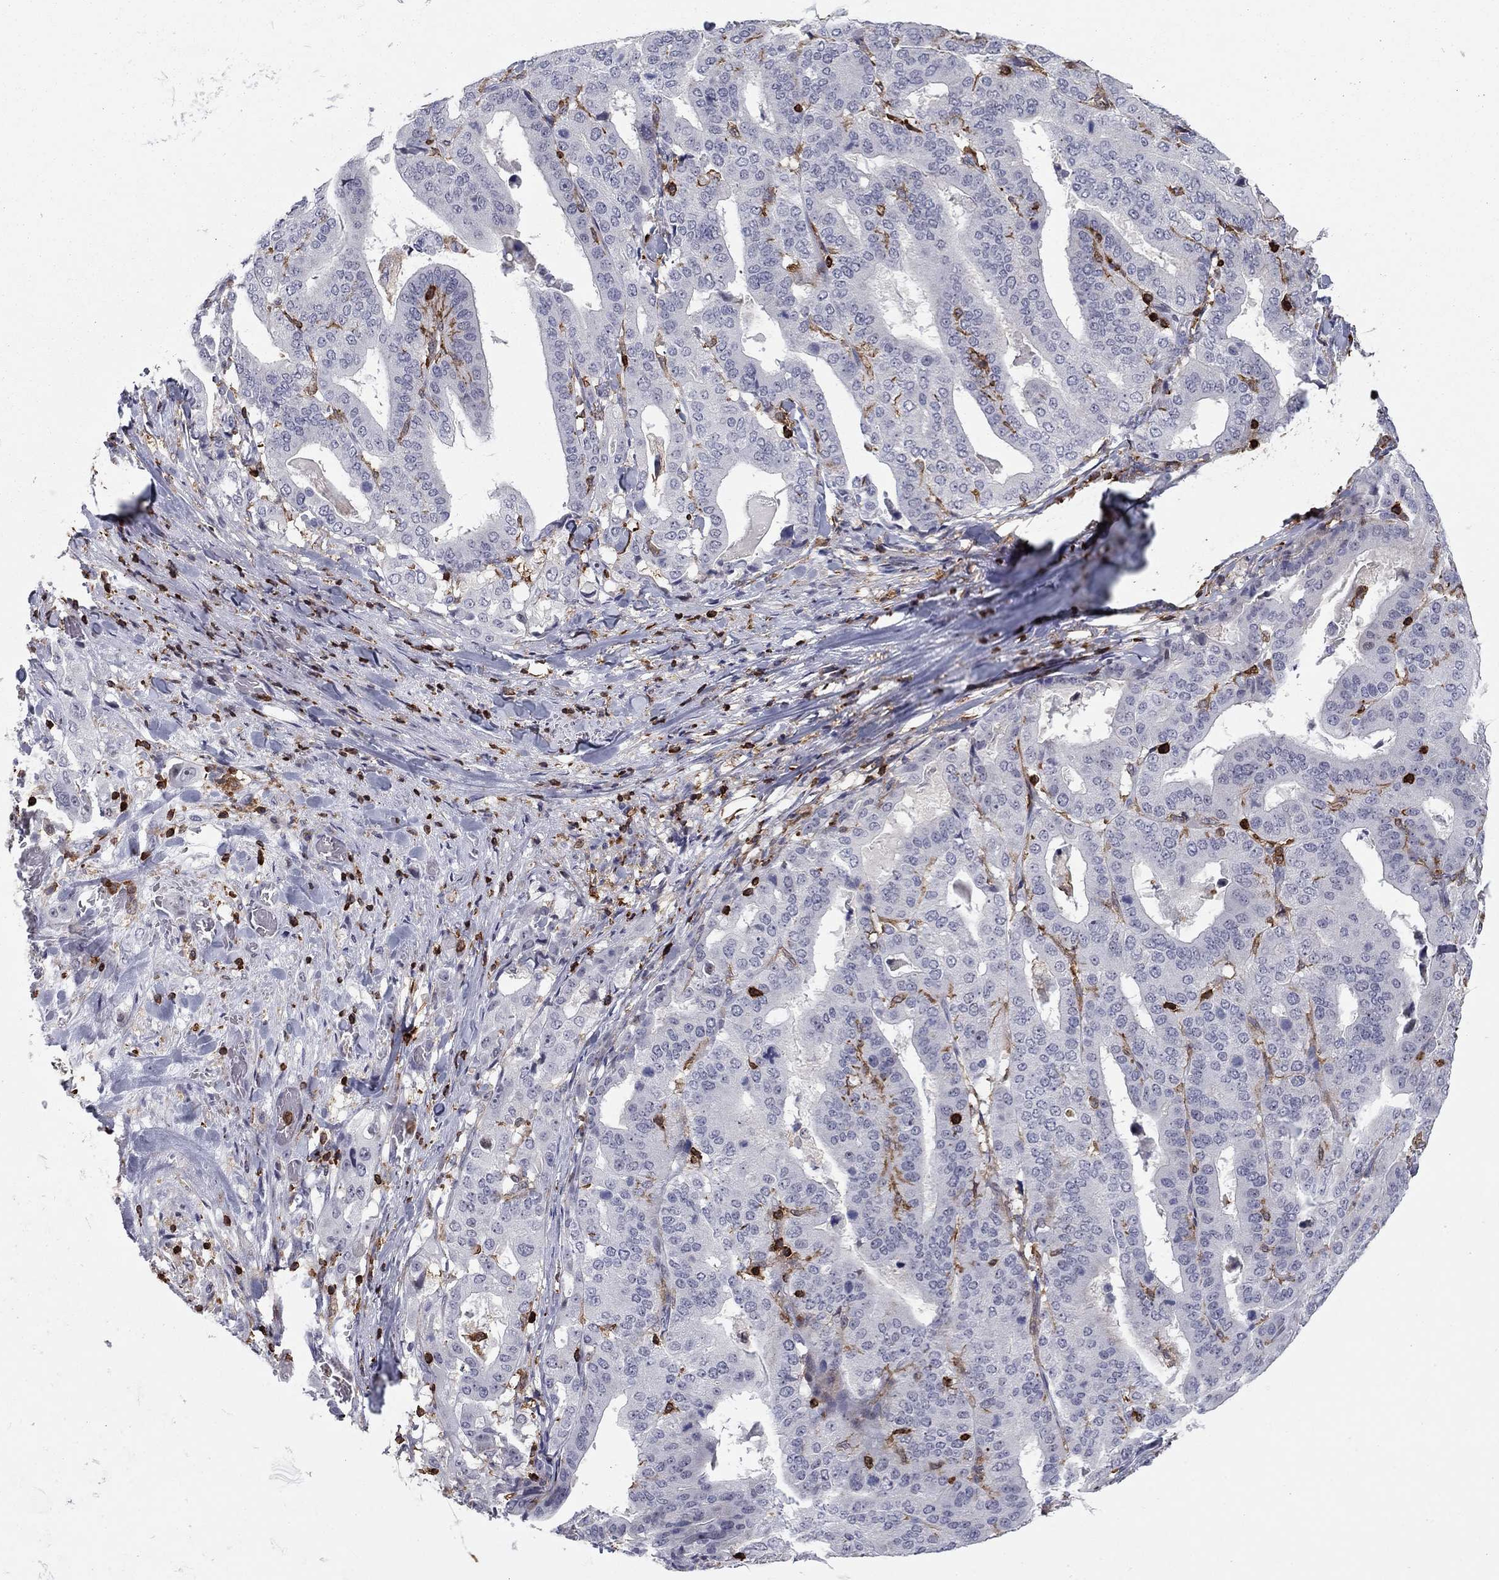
{"staining": {"intensity": "negative", "quantity": "none", "location": "none"}, "tissue": "stomach cancer", "cell_type": "Tumor cells", "image_type": "cancer", "snomed": [{"axis": "morphology", "description": "Adenocarcinoma, NOS"}, {"axis": "topography", "description": "Stomach"}], "caption": "IHC photomicrograph of human stomach cancer (adenocarcinoma) stained for a protein (brown), which displays no expression in tumor cells. (DAB (3,3'-diaminobenzidine) IHC visualized using brightfield microscopy, high magnification).", "gene": "ARHGAP27", "patient": {"sex": "male", "age": 48}}